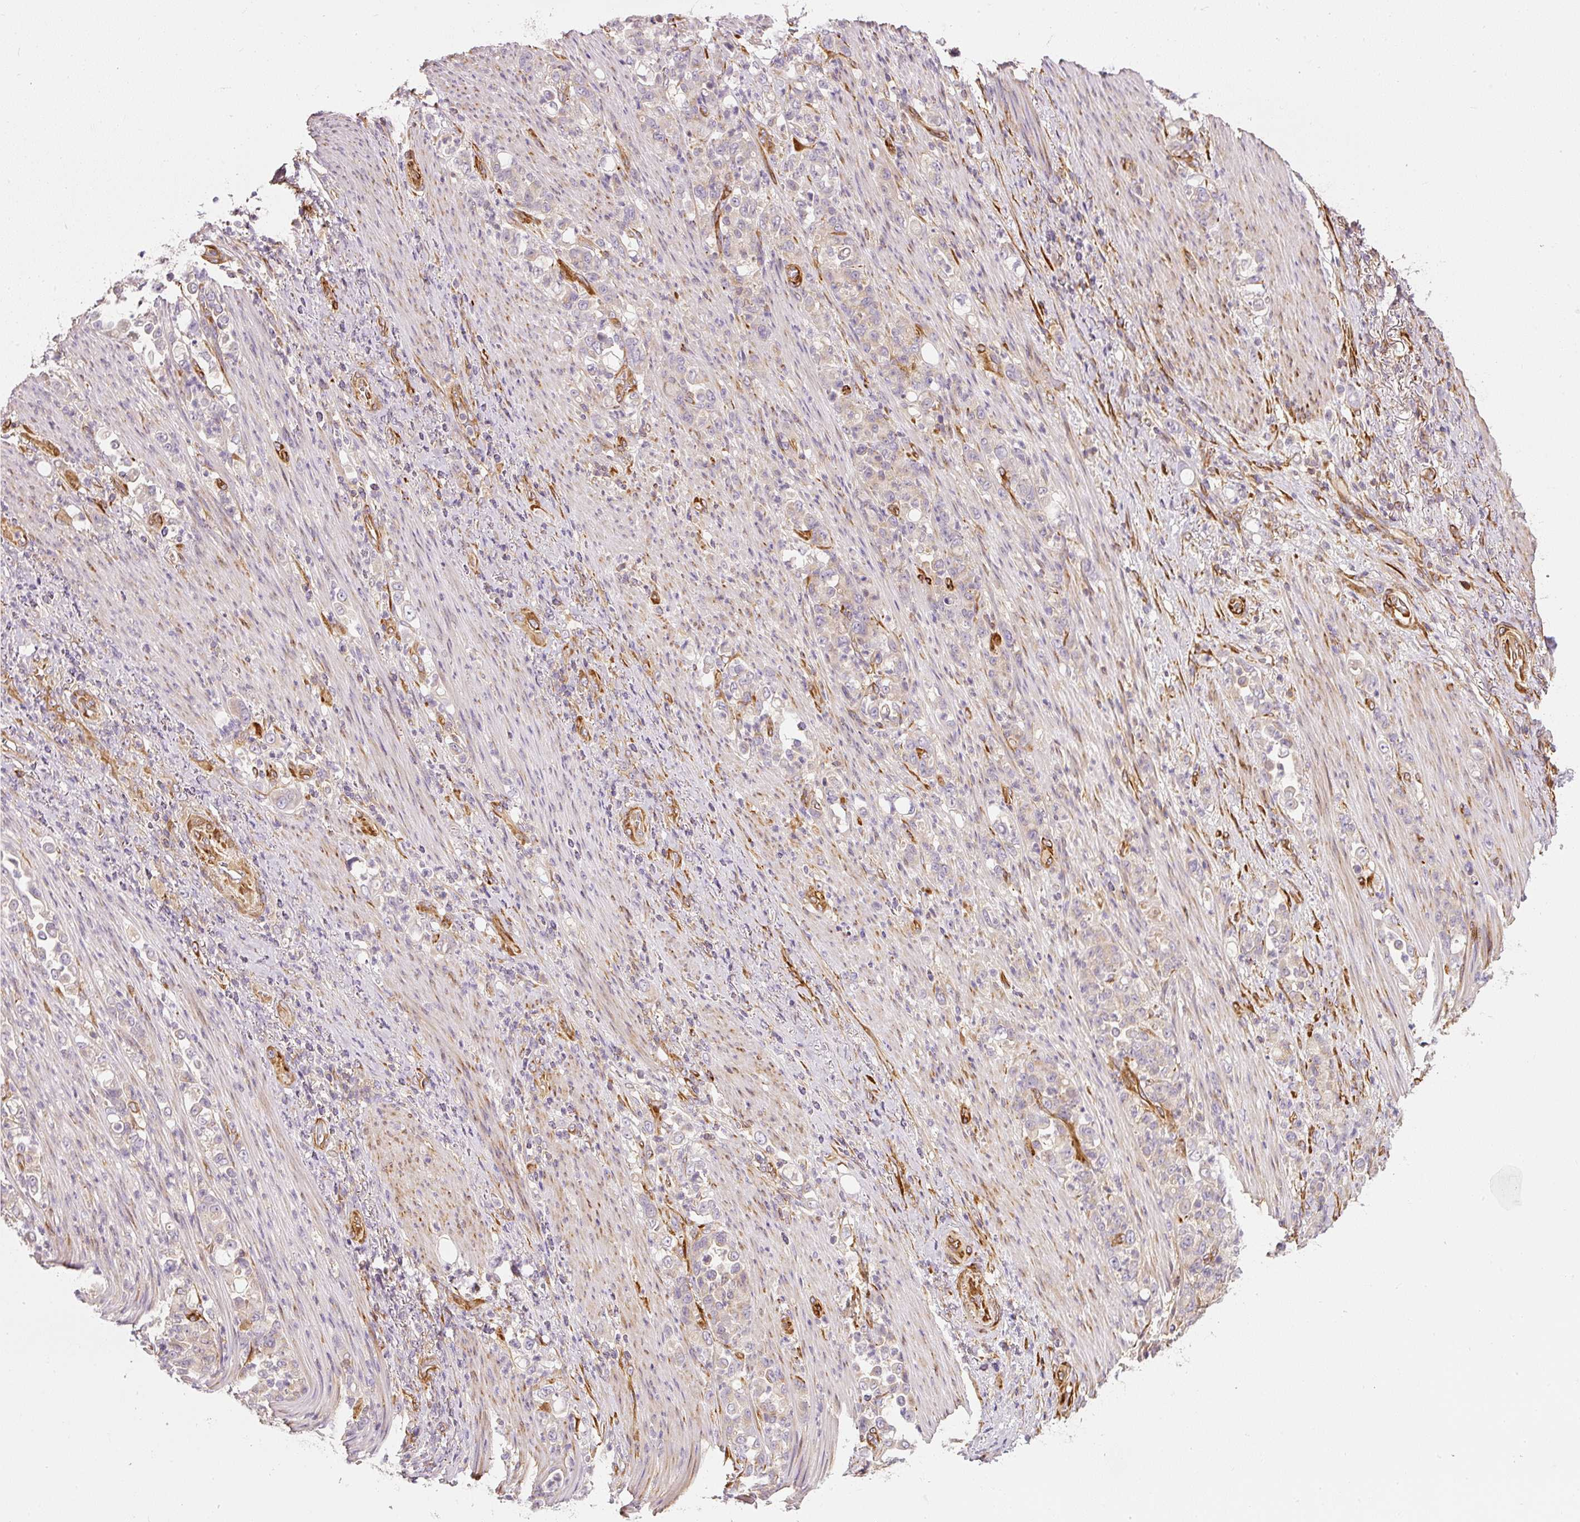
{"staining": {"intensity": "negative", "quantity": "none", "location": "none"}, "tissue": "stomach cancer", "cell_type": "Tumor cells", "image_type": "cancer", "snomed": [{"axis": "morphology", "description": "Normal tissue, NOS"}, {"axis": "morphology", "description": "Adenocarcinoma, NOS"}, {"axis": "topography", "description": "Stomach"}], "caption": "Photomicrograph shows no significant protein positivity in tumor cells of adenocarcinoma (stomach).", "gene": "RNF167", "patient": {"sex": "female", "age": 79}}